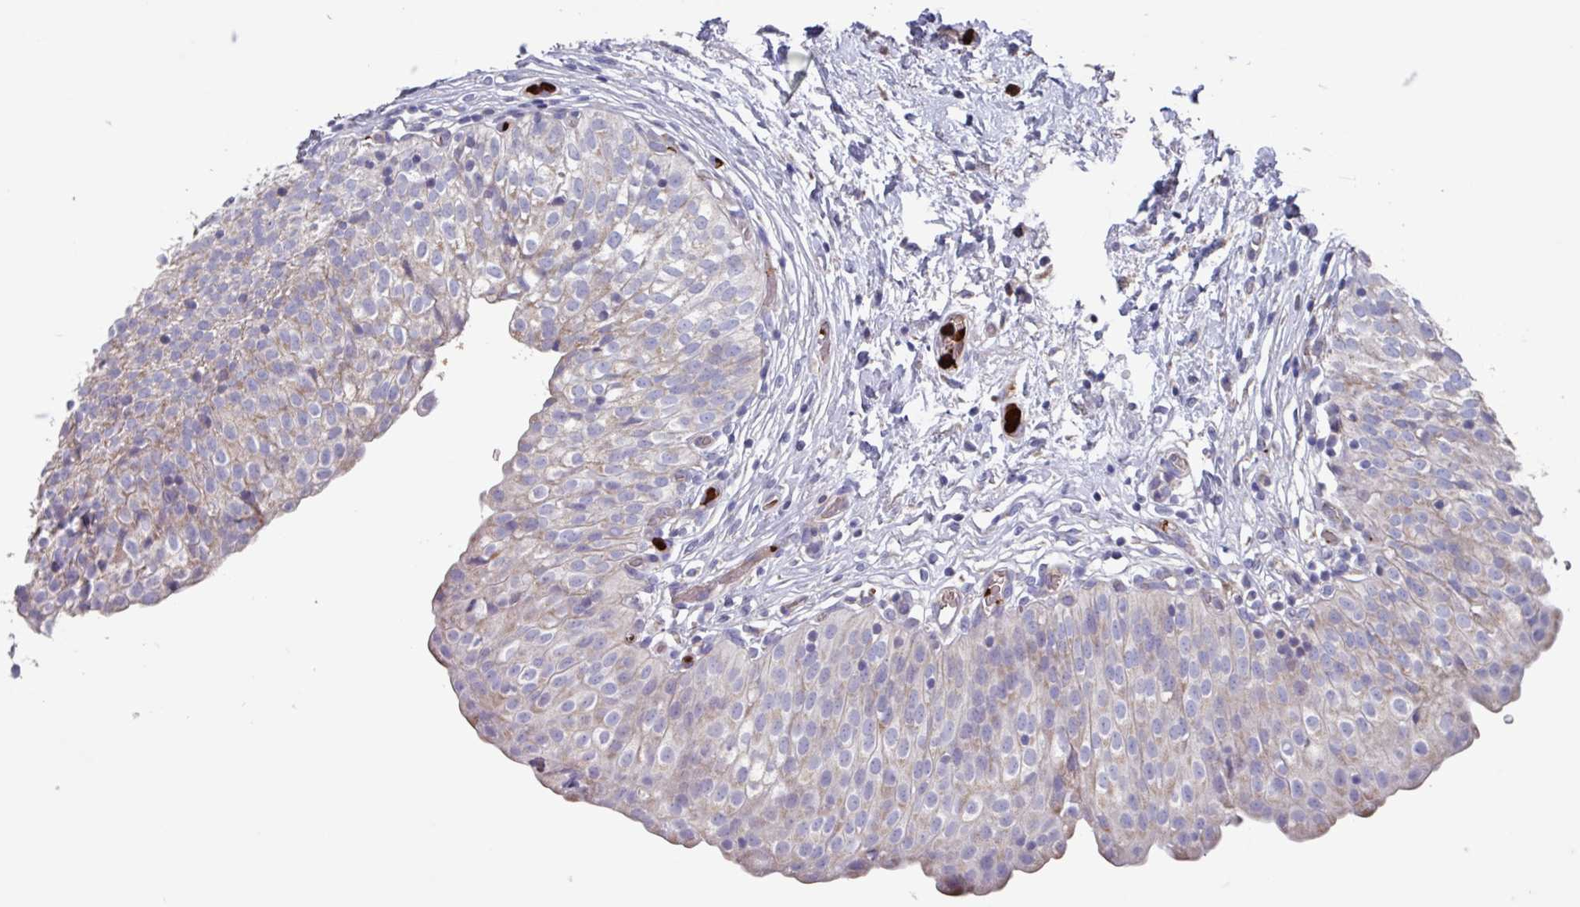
{"staining": {"intensity": "weak", "quantity": "25%-75%", "location": "cytoplasmic/membranous"}, "tissue": "urinary bladder", "cell_type": "Urothelial cells", "image_type": "normal", "snomed": [{"axis": "morphology", "description": "Normal tissue, NOS"}, {"axis": "topography", "description": "Urinary bladder"}], "caption": "Brown immunohistochemical staining in benign human urinary bladder displays weak cytoplasmic/membranous positivity in about 25%-75% of urothelial cells.", "gene": "UQCC2", "patient": {"sex": "male", "age": 55}}